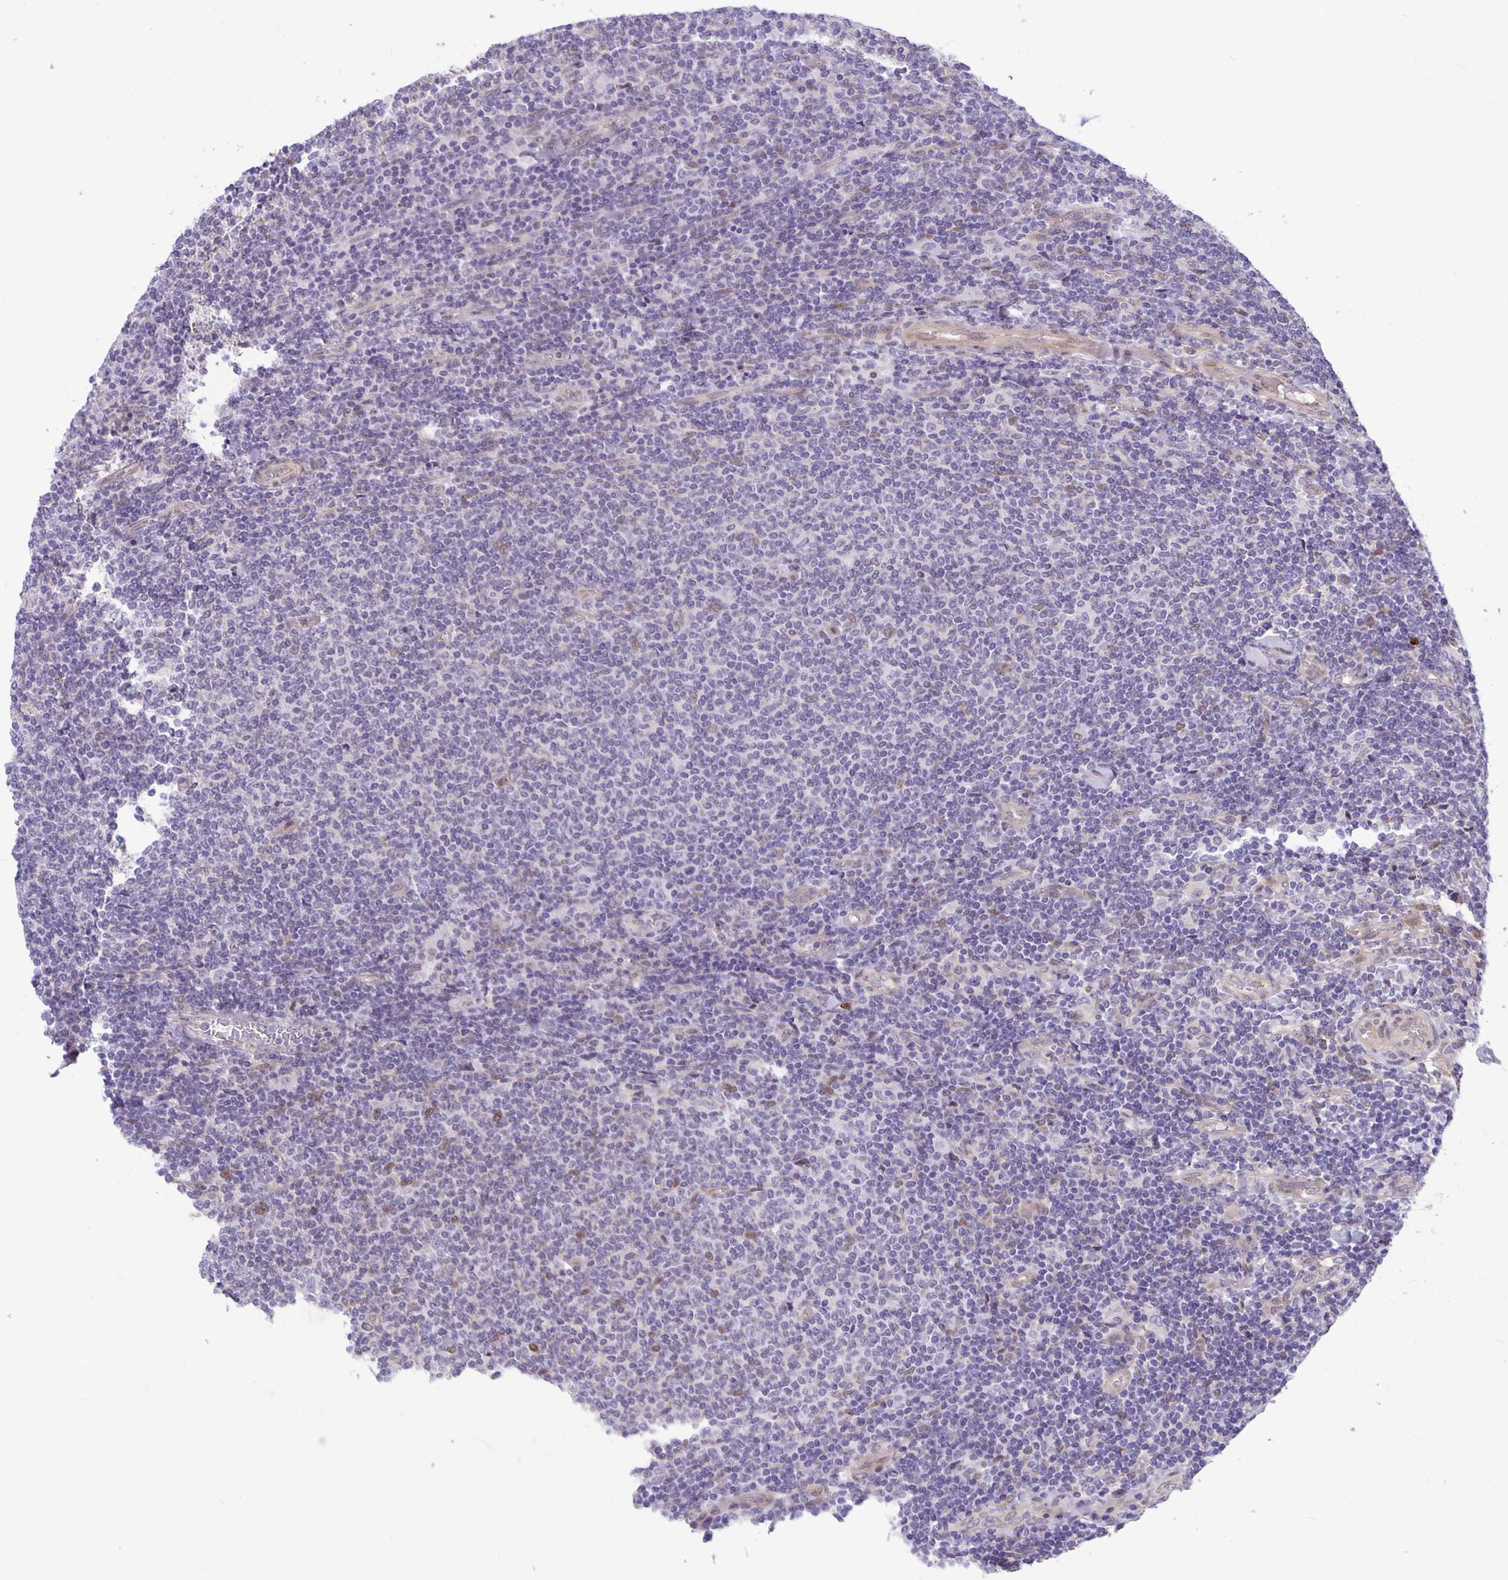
{"staining": {"intensity": "negative", "quantity": "none", "location": "none"}, "tissue": "lymphoma", "cell_type": "Tumor cells", "image_type": "cancer", "snomed": [{"axis": "morphology", "description": "Malignant lymphoma, non-Hodgkin's type, Low grade"}, {"axis": "topography", "description": "Lymph node"}], "caption": "Tumor cells are negative for brown protein staining in low-grade malignant lymphoma, non-Hodgkin's type. (Immunohistochemistry, brightfield microscopy, high magnification).", "gene": "TAX1BP3", "patient": {"sex": "male", "age": 52}}